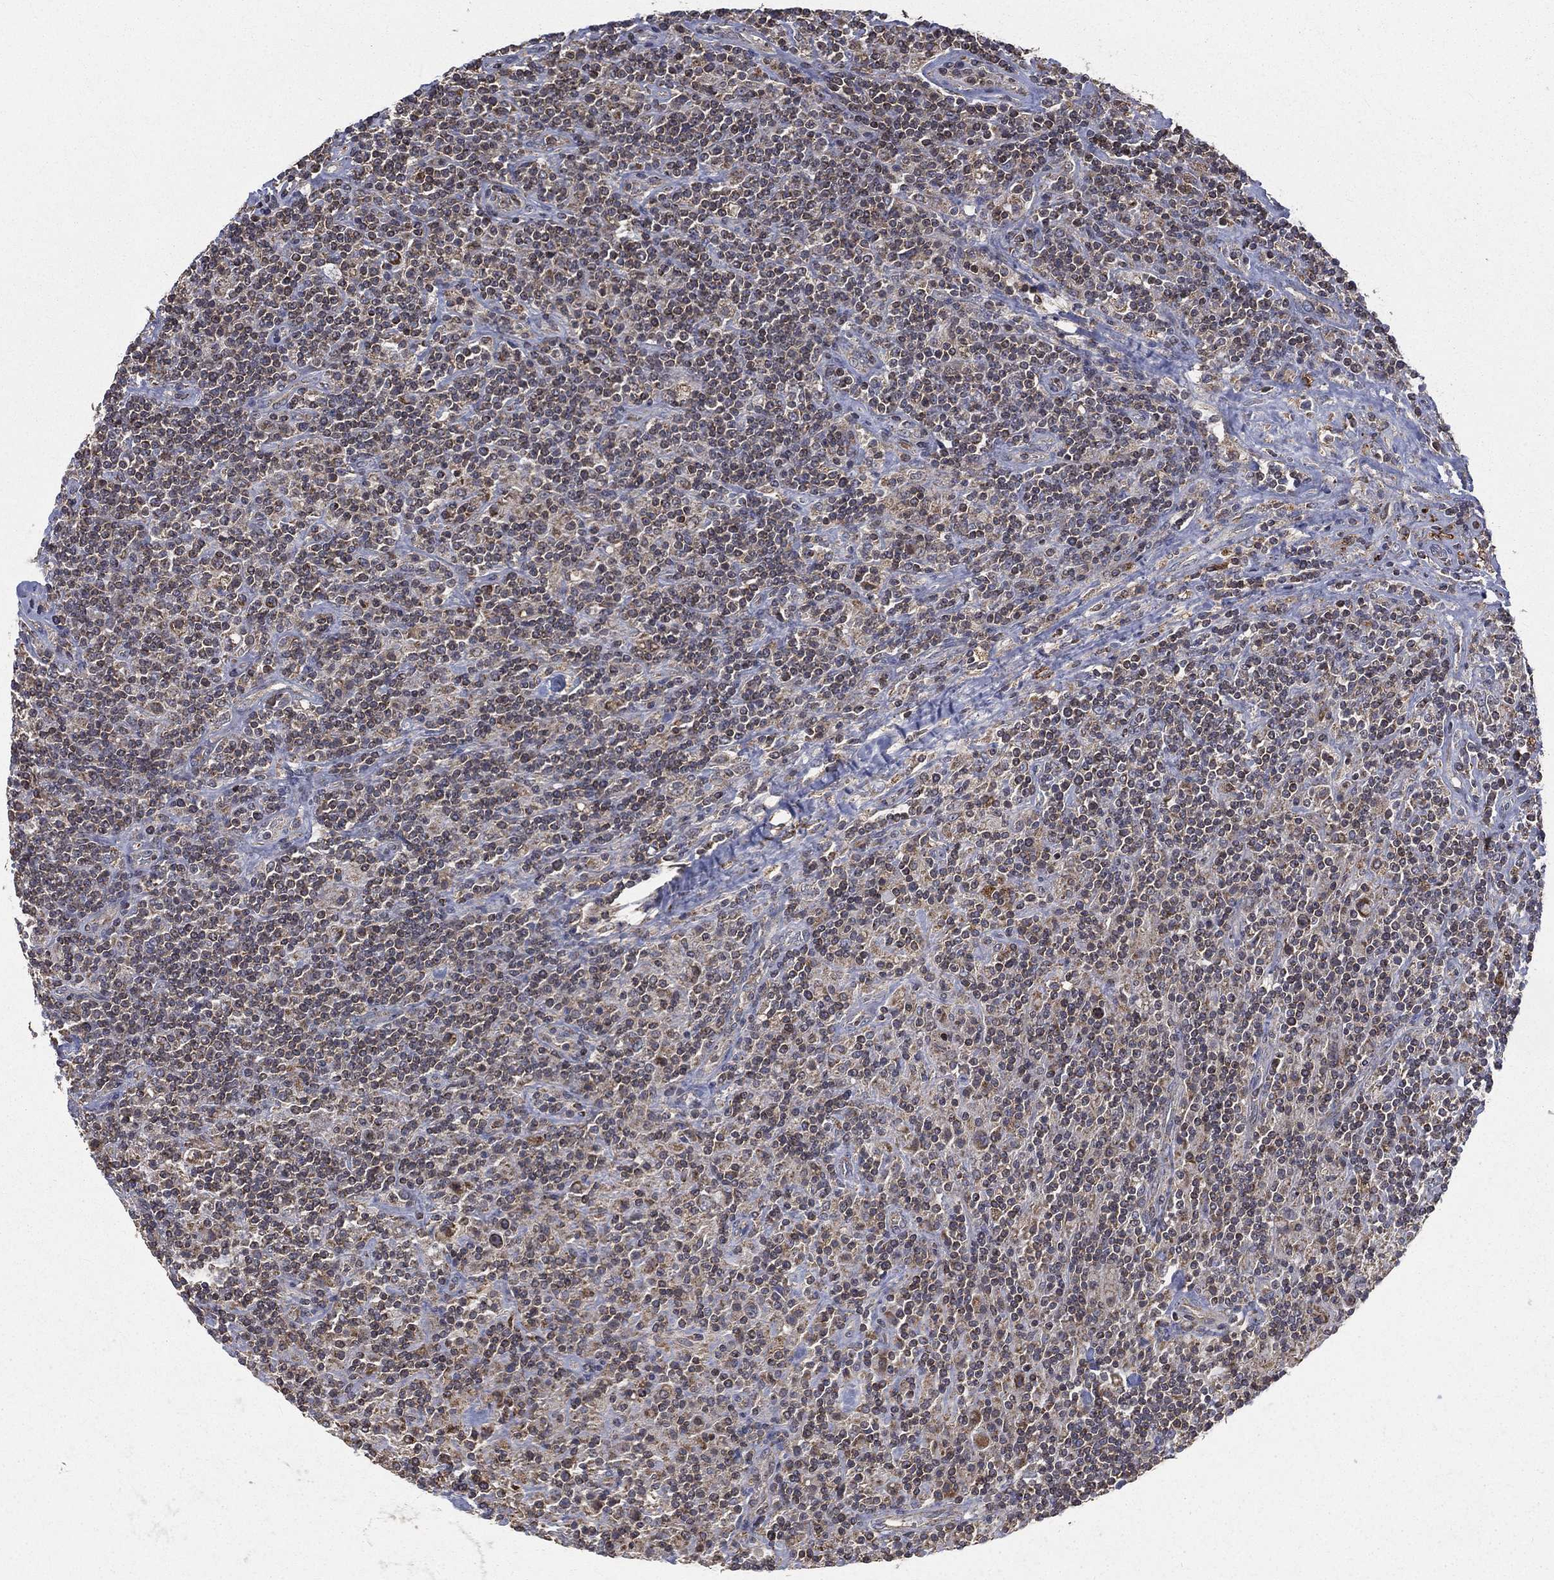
{"staining": {"intensity": "negative", "quantity": "none", "location": "none"}, "tissue": "lymphoma", "cell_type": "Tumor cells", "image_type": "cancer", "snomed": [{"axis": "morphology", "description": "Hodgkin's disease, NOS"}, {"axis": "topography", "description": "Lymph node"}], "caption": "High magnification brightfield microscopy of Hodgkin's disease stained with DAB (3,3'-diaminobenzidine) (brown) and counterstained with hematoxylin (blue): tumor cells show no significant staining.", "gene": "RIN3", "patient": {"sex": "male", "age": 70}}